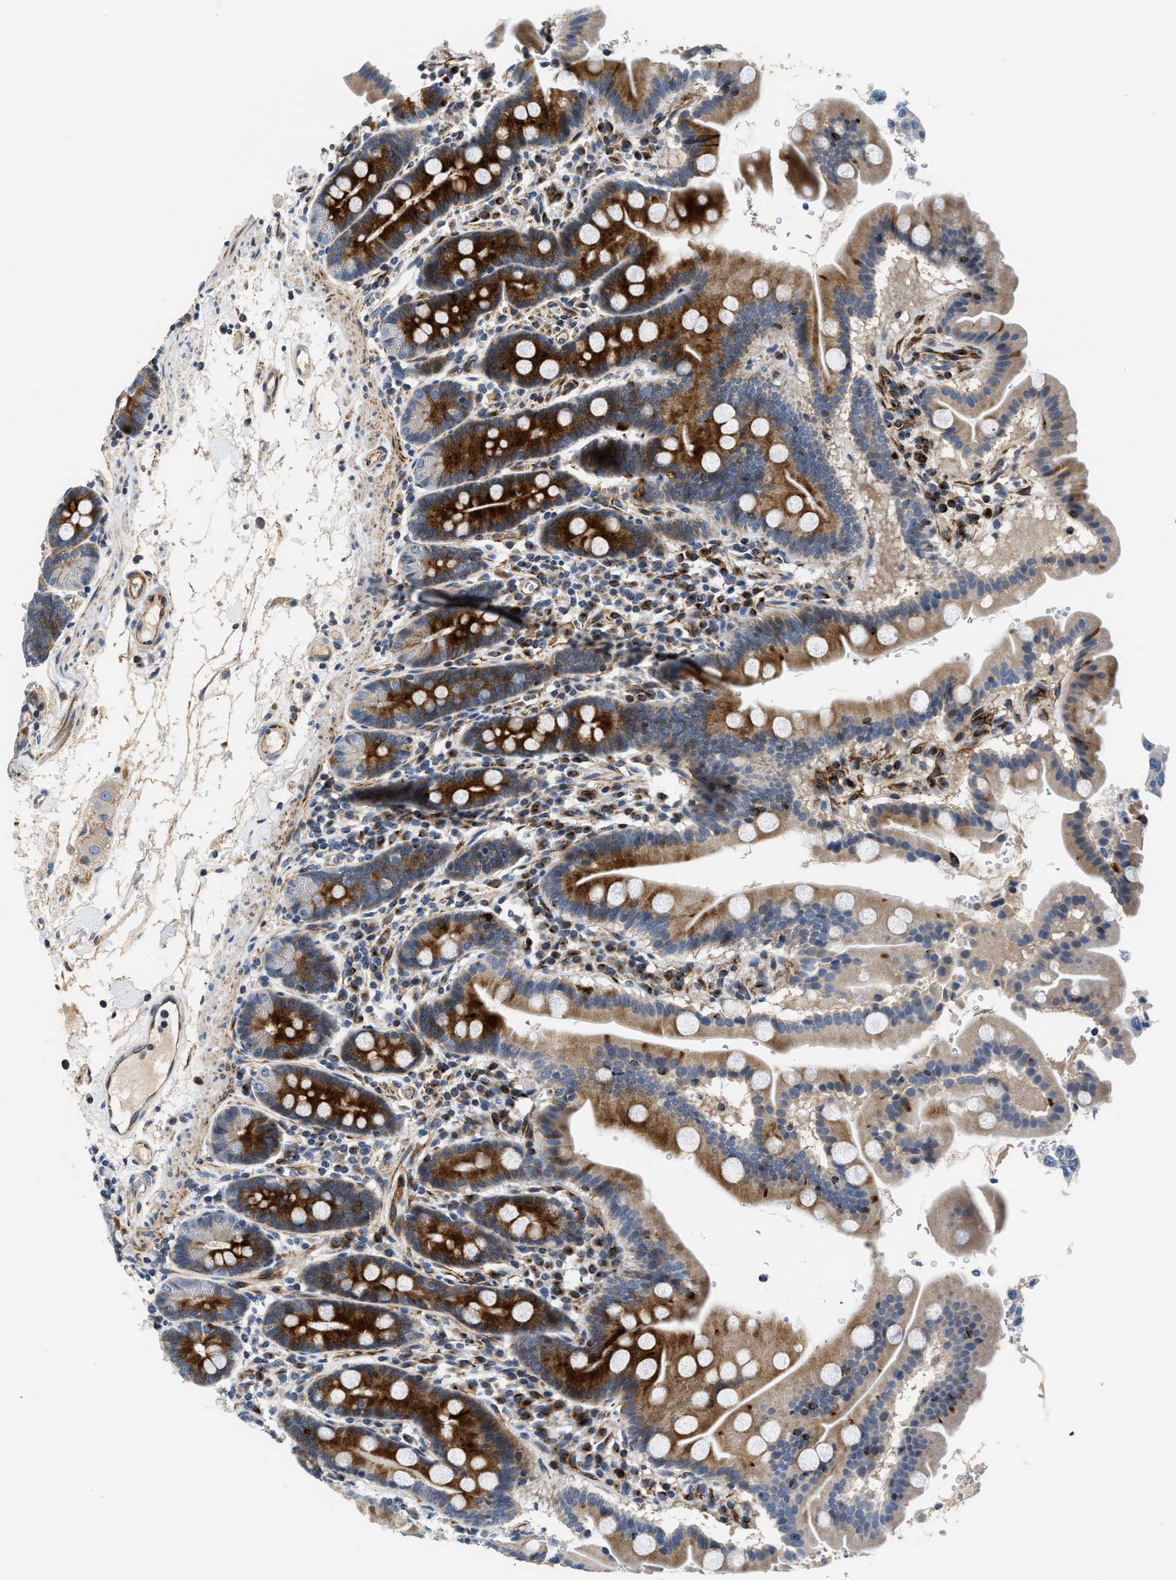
{"staining": {"intensity": "strong", "quantity": ">75%", "location": "cytoplasmic/membranous"}, "tissue": "duodenum", "cell_type": "Glandular cells", "image_type": "normal", "snomed": [{"axis": "morphology", "description": "Normal tissue, NOS"}, {"axis": "topography", "description": "Duodenum"}], "caption": "Brown immunohistochemical staining in unremarkable duodenum shows strong cytoplasmic/membranous staining in approximately >75% of glandular cells. The staining was performed using DAB, with brown indicating positive protein expression. Nuclei are stained blue with hematoxylin.", "gene": "IL17RC", "patient": {"sex": "male", "age": 50}}